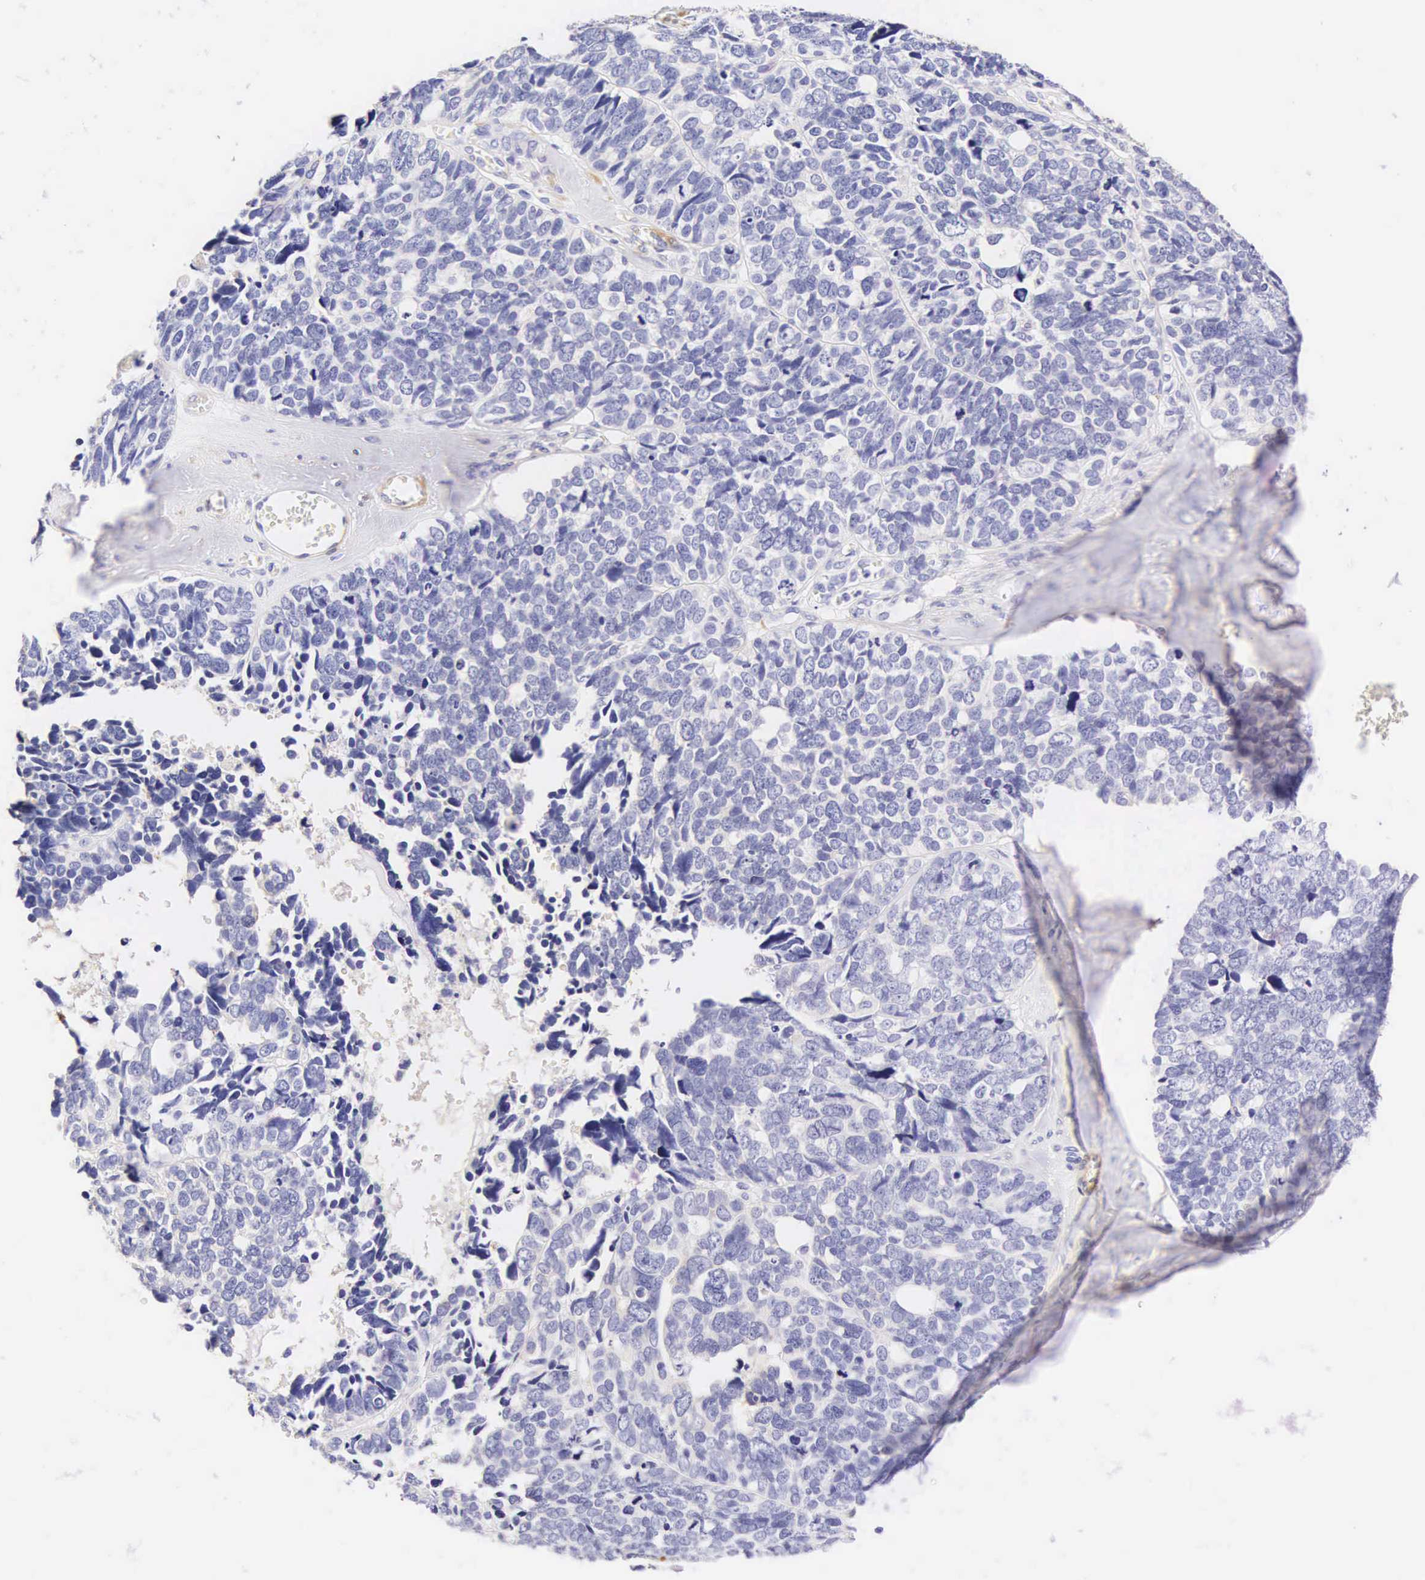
{"staining": {"intensity": "negative", "quantity": "none", "location": "none"}, "tissue": "ovarian cancer", "cell_type": "Tumor cells", "image_type": "cancer", "snomed": [{"axis": "morphology", "description": "Cystadenocarcinoma, serous, NOS"}, {"axis": "topography", "description": "Ovary"}], "caption": "The micrograph demonstrates no significant staining in tumor cells of ovarian cancer.", "gene": "CNN1", "patient": {"sex": "female", "age": 77}}